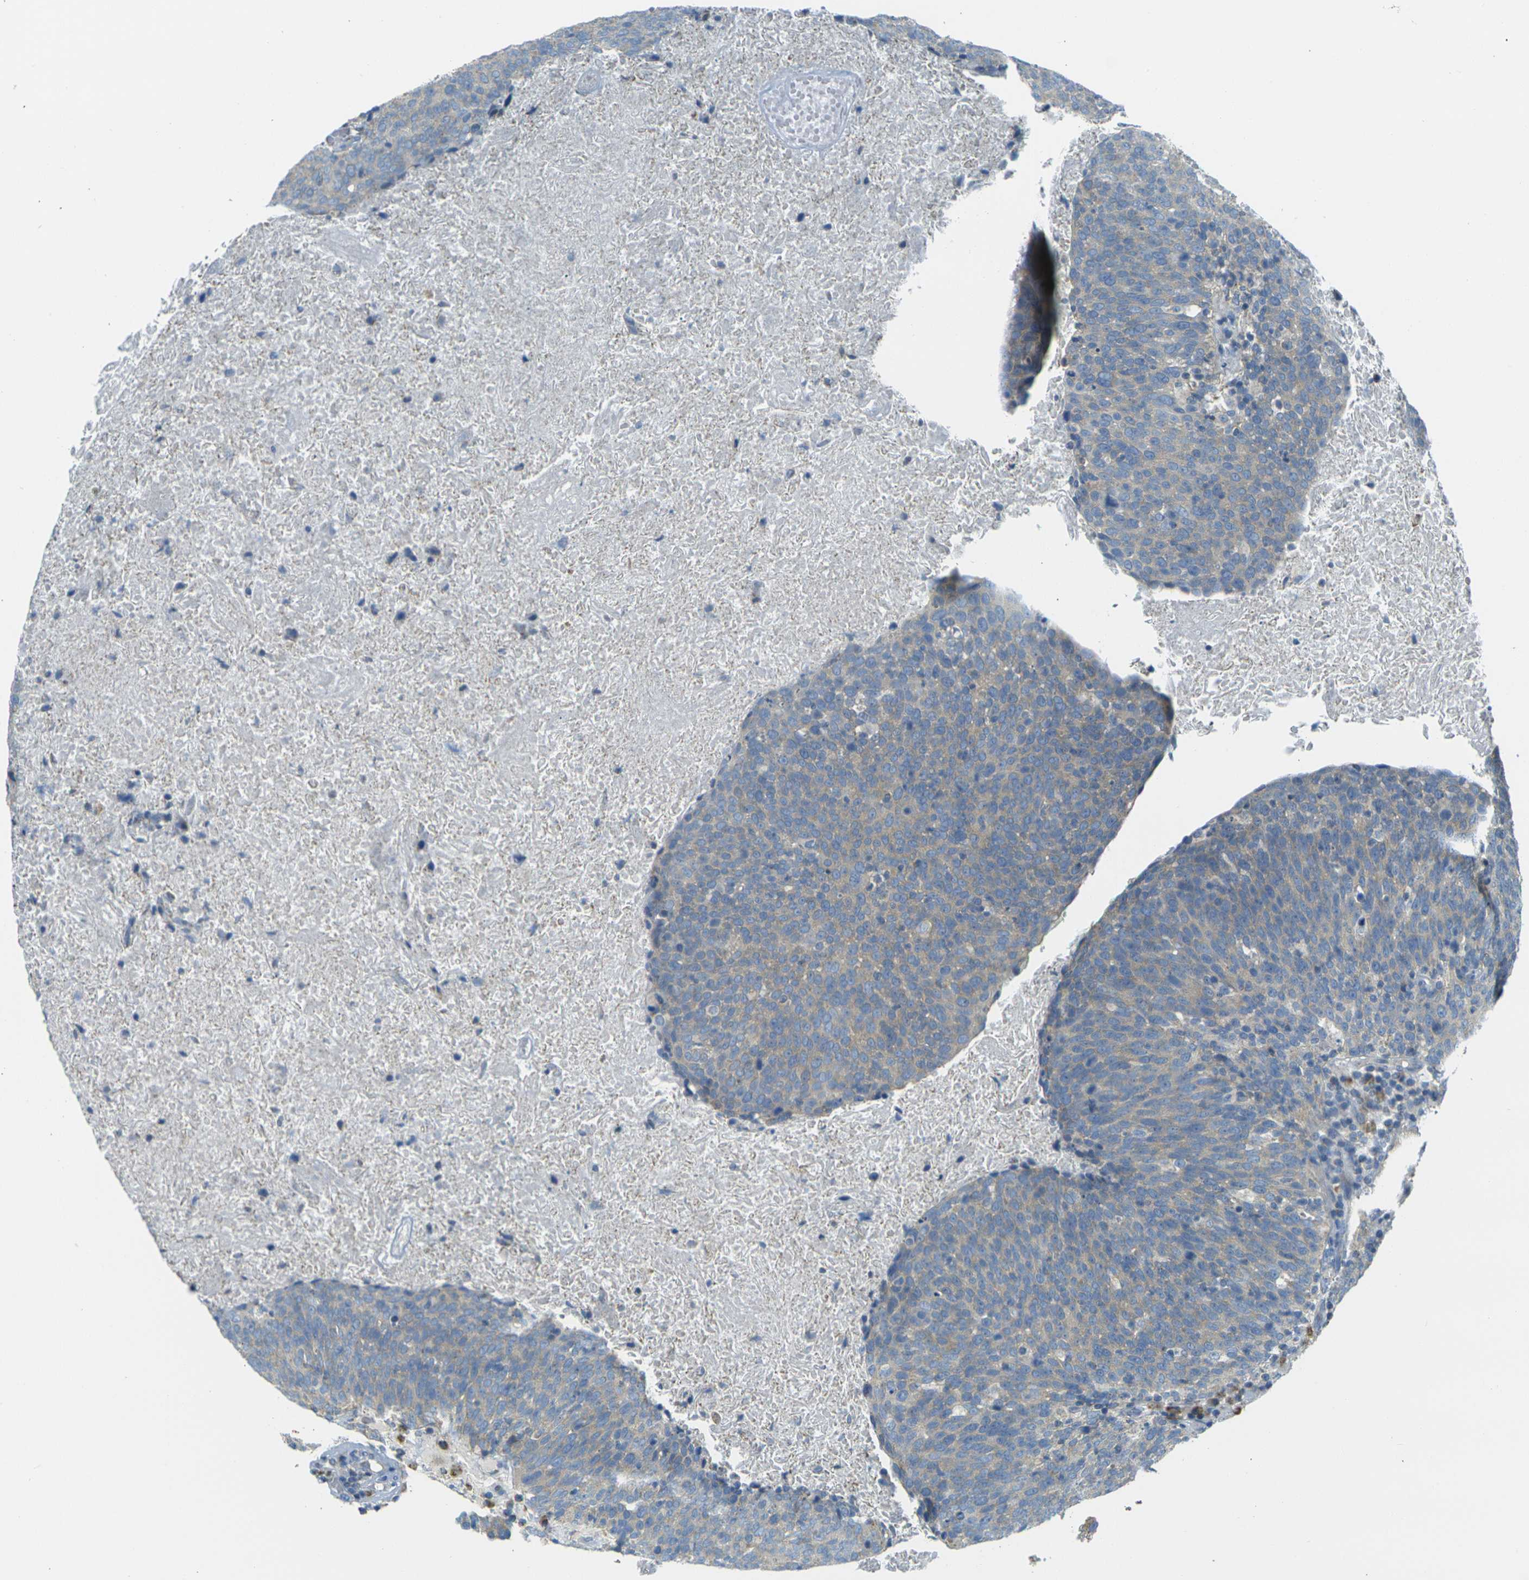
{"staining": {"intensity": "weak", "quantity": "25%-75%", "location": "cytoplasmic/membranous"}, "tissue": "head and neck cancer", "cell_type": "Tumor cells", "image_type": "cancer", "snomed": [{"axis": "morphology", "description": "Squamous cell carcinoma, NOS"}, {"axis": "morphology", "description": "Squamous cell carcinoma, metastatic, NOS"}, {"axis": "topography", "description": "Lymph node"}, {"axis": "topography", "description": "Head-Neck"}], "caption": "IHC of head and neck squamous cell carcinoma exhibits low levels of weak cytoplasmic/membranous positivity in about 25%-75% of tumor cells.", "gene": "PARD6B", "patient": {"sex": "male", "age": 62}}